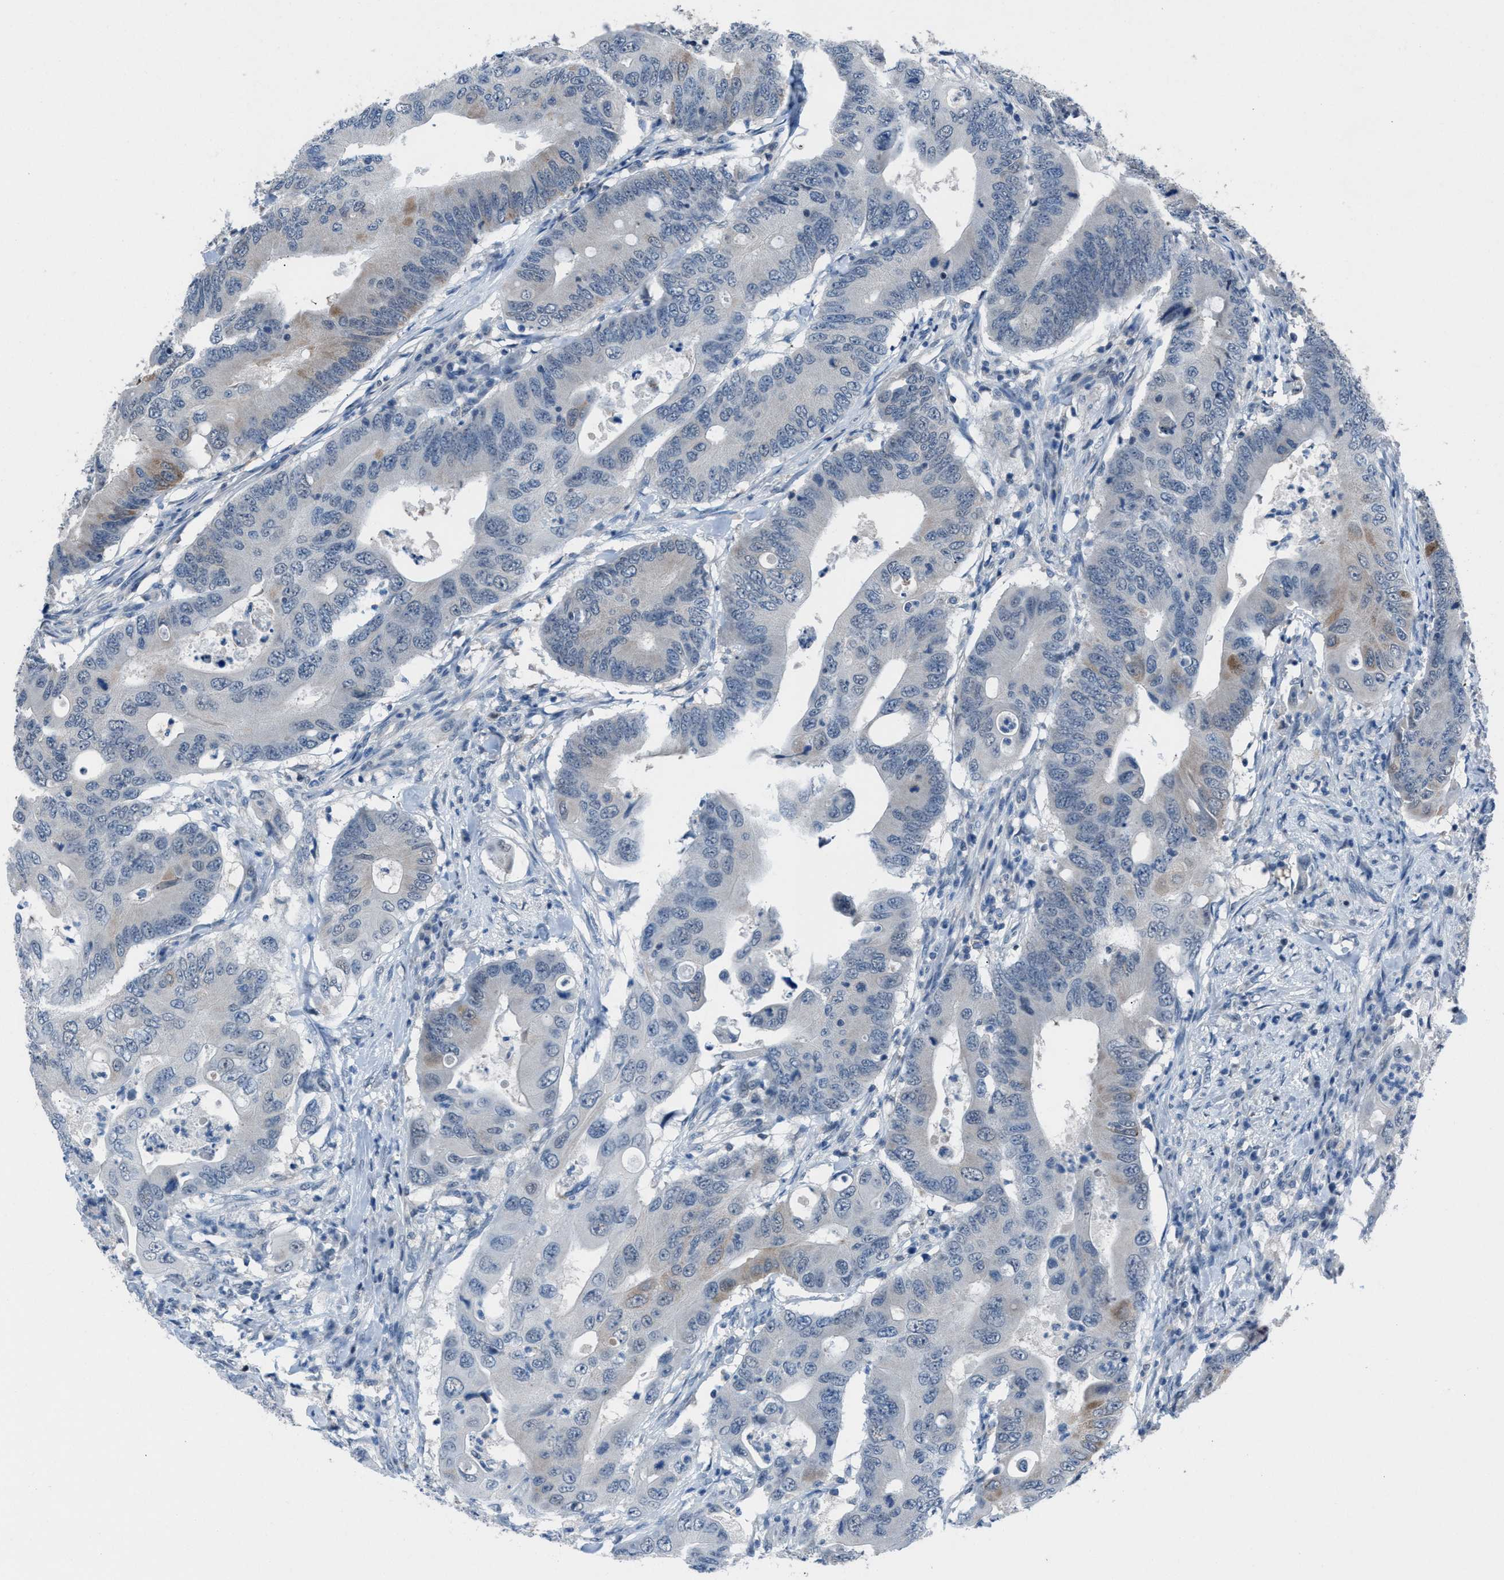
{"staining": {"intensity": "weak", "quantity": "<25%", "location": "cytoplasmic/membranous"}, "tissue": "colorectal cancer", "cell_type": "Tumor cells", "image_type": "cancer", "snomed": [{"axis": "morphology", "description": "Adenocarcinoma, NOS"}, {"axis": "topography", "description": "Colon"}], "caption": "A micrograph of human adenocarcinoma (colorectal) is negative for staining in tumor cells.", "gene": "ANAPC11", "patient": {"sex": "male", "age": 71}}